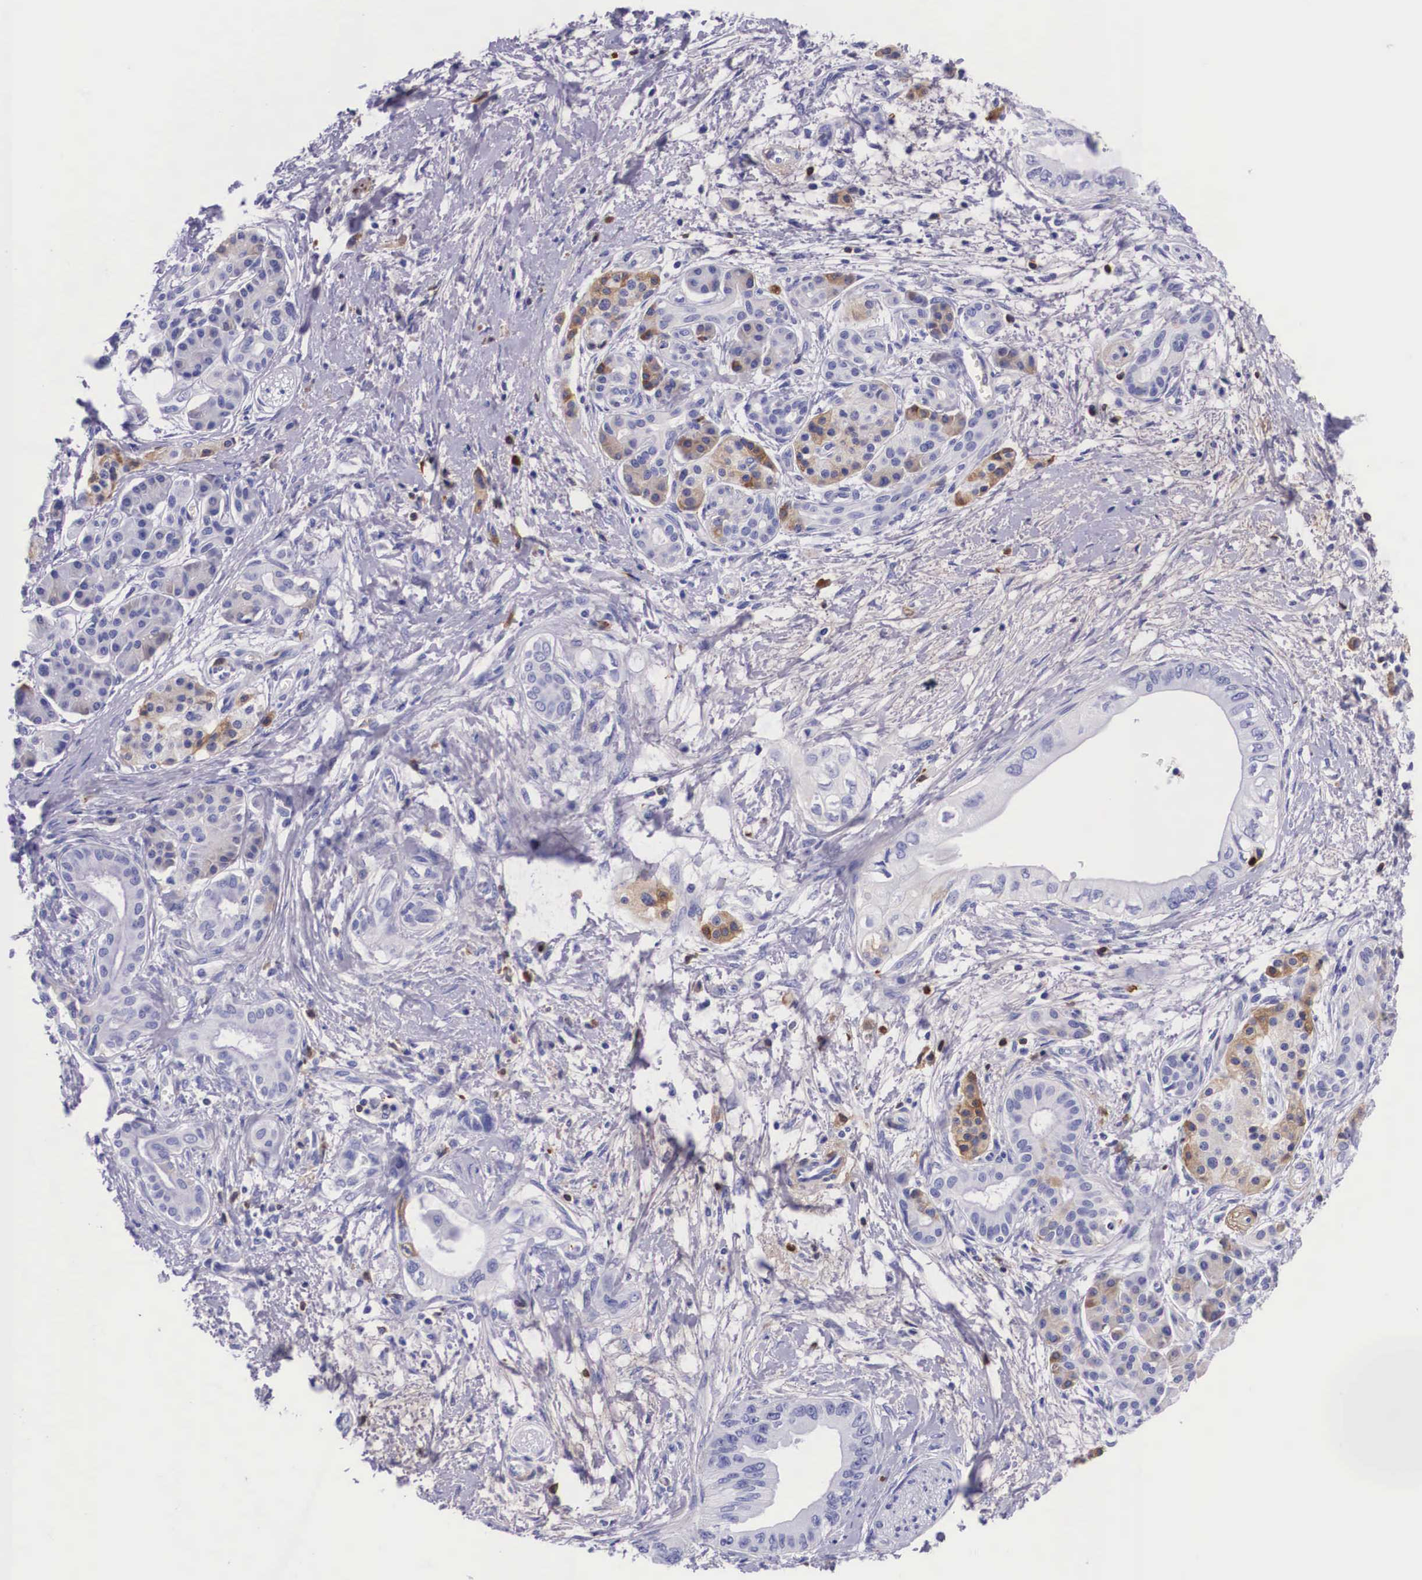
{"staining": {"intensity": "moderate", "quantity": "<25%", "location": "cytoplasmic/membranous"}, "tissue": "pancreatic cancer", "cell_type": "Tumor cells", "image_type": "cancer", "snomed": [{"axis": "morphology", "description": "Adenocarcinoma, NOS"}, {"axis": "topography", "description": "Pancreas"}], "caption": "About <25% of tumor cells in human pancreatic adenocarcinoma demonstrate moderate cytoplasmic/membranous protein positivity as visualized by brown immunohistochemical staining.", "gene": "PLG", "patient": {"sex": "female", "age": 66}}